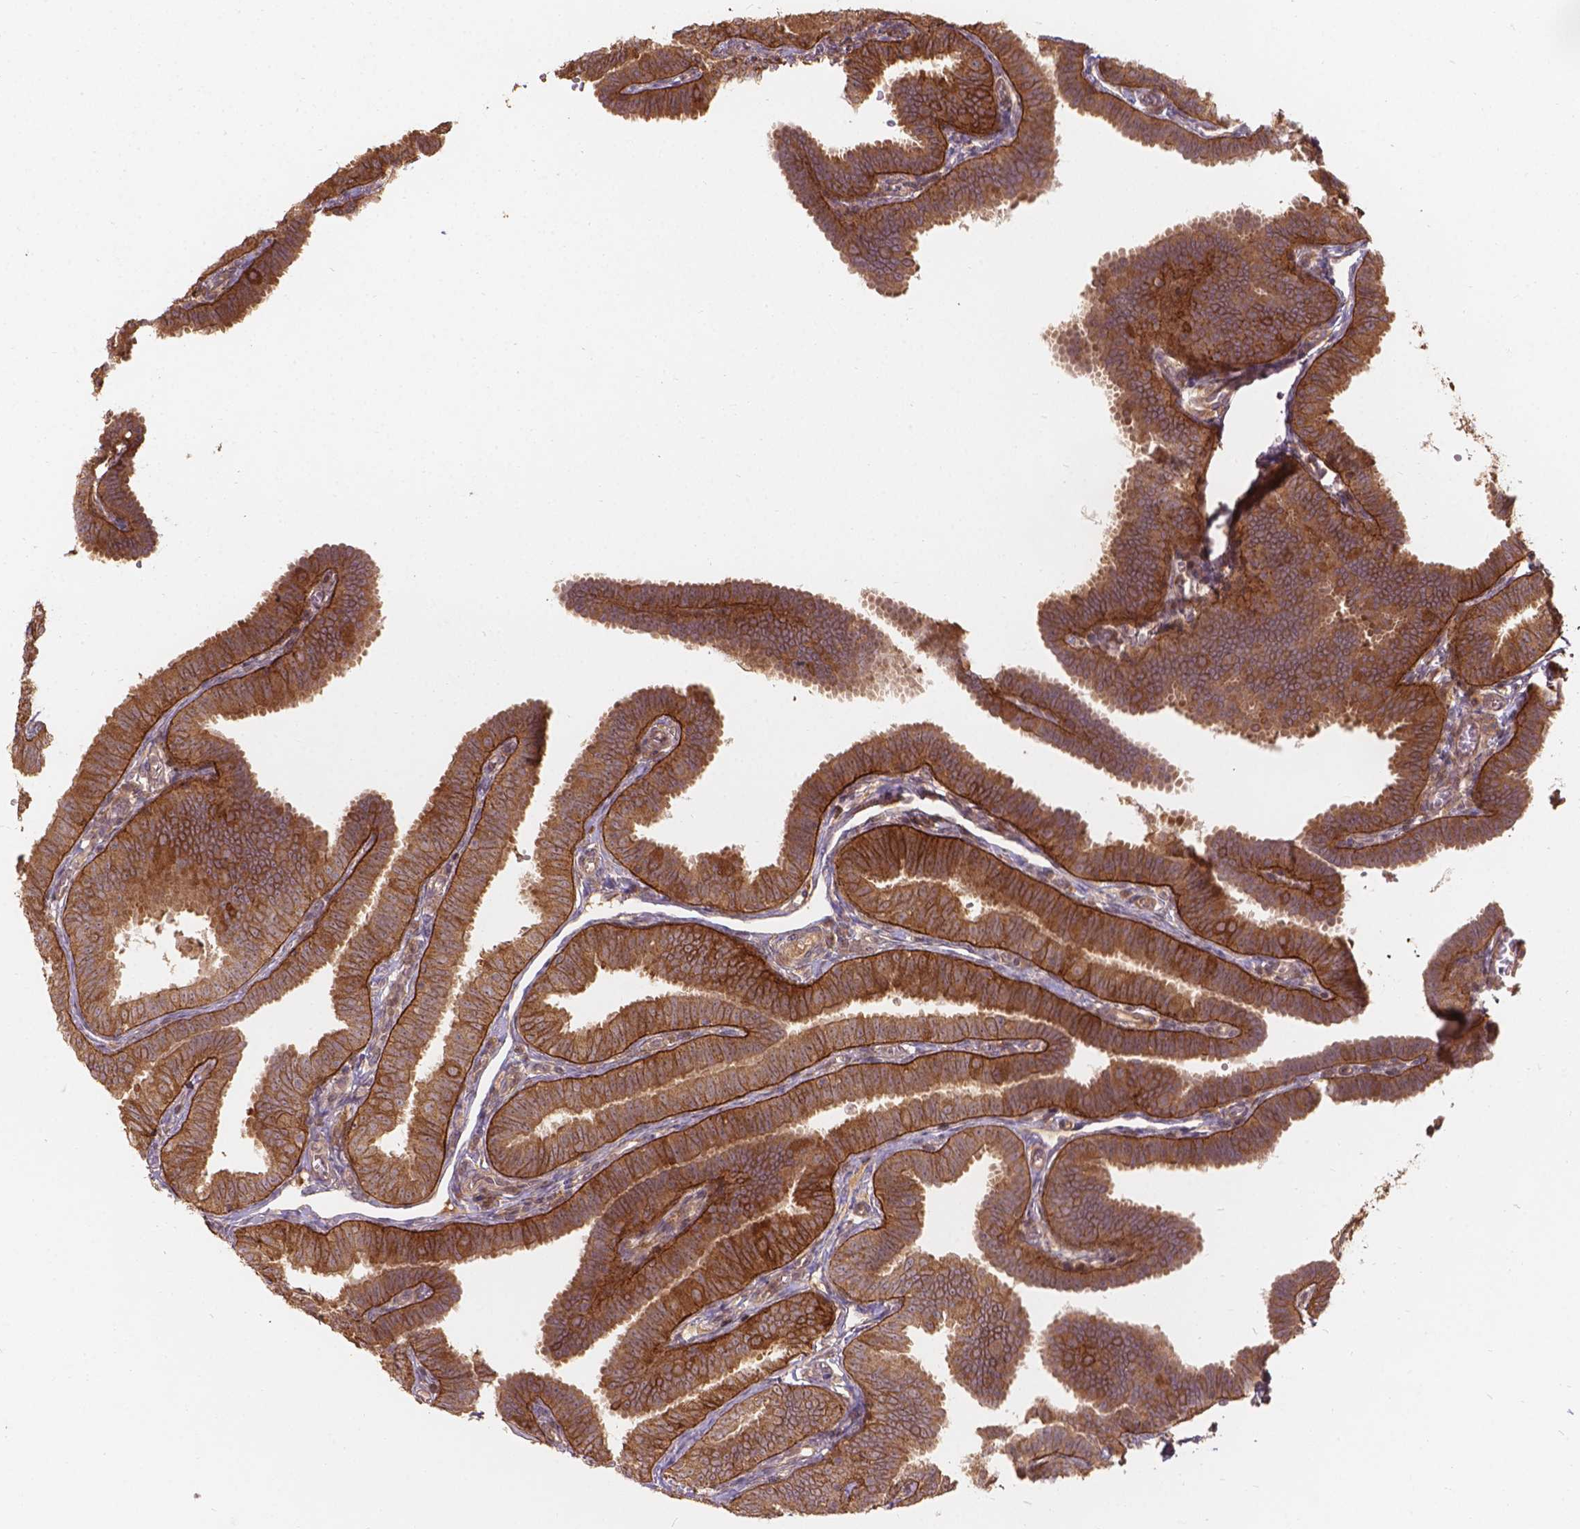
{"staining": {"intensity": "strong", "quantity": ">75%", "location": "cytoplasmic/membranous"}, "tissue": "fallopian tube", "cell_type": "Glandular cells", "image_type": "normal", "snomed": [{"axis": "morphology", "description": "Normal tissue, NOS"}, {"axis": "topography", "description": "Fallopian tube"}], "caption": "A high-resolution image shows IHC staining of benign fallopian tube, which exhibits strong cytoplasmic/membranous positivity in approximately >75% of glandular cells. Using DAB (brown) and hematoxylin (blue) stains, captured at high magnification using brightfield microscopy.", "gene": "XPR1", "patient": {"sex": "female", "age": 25}}